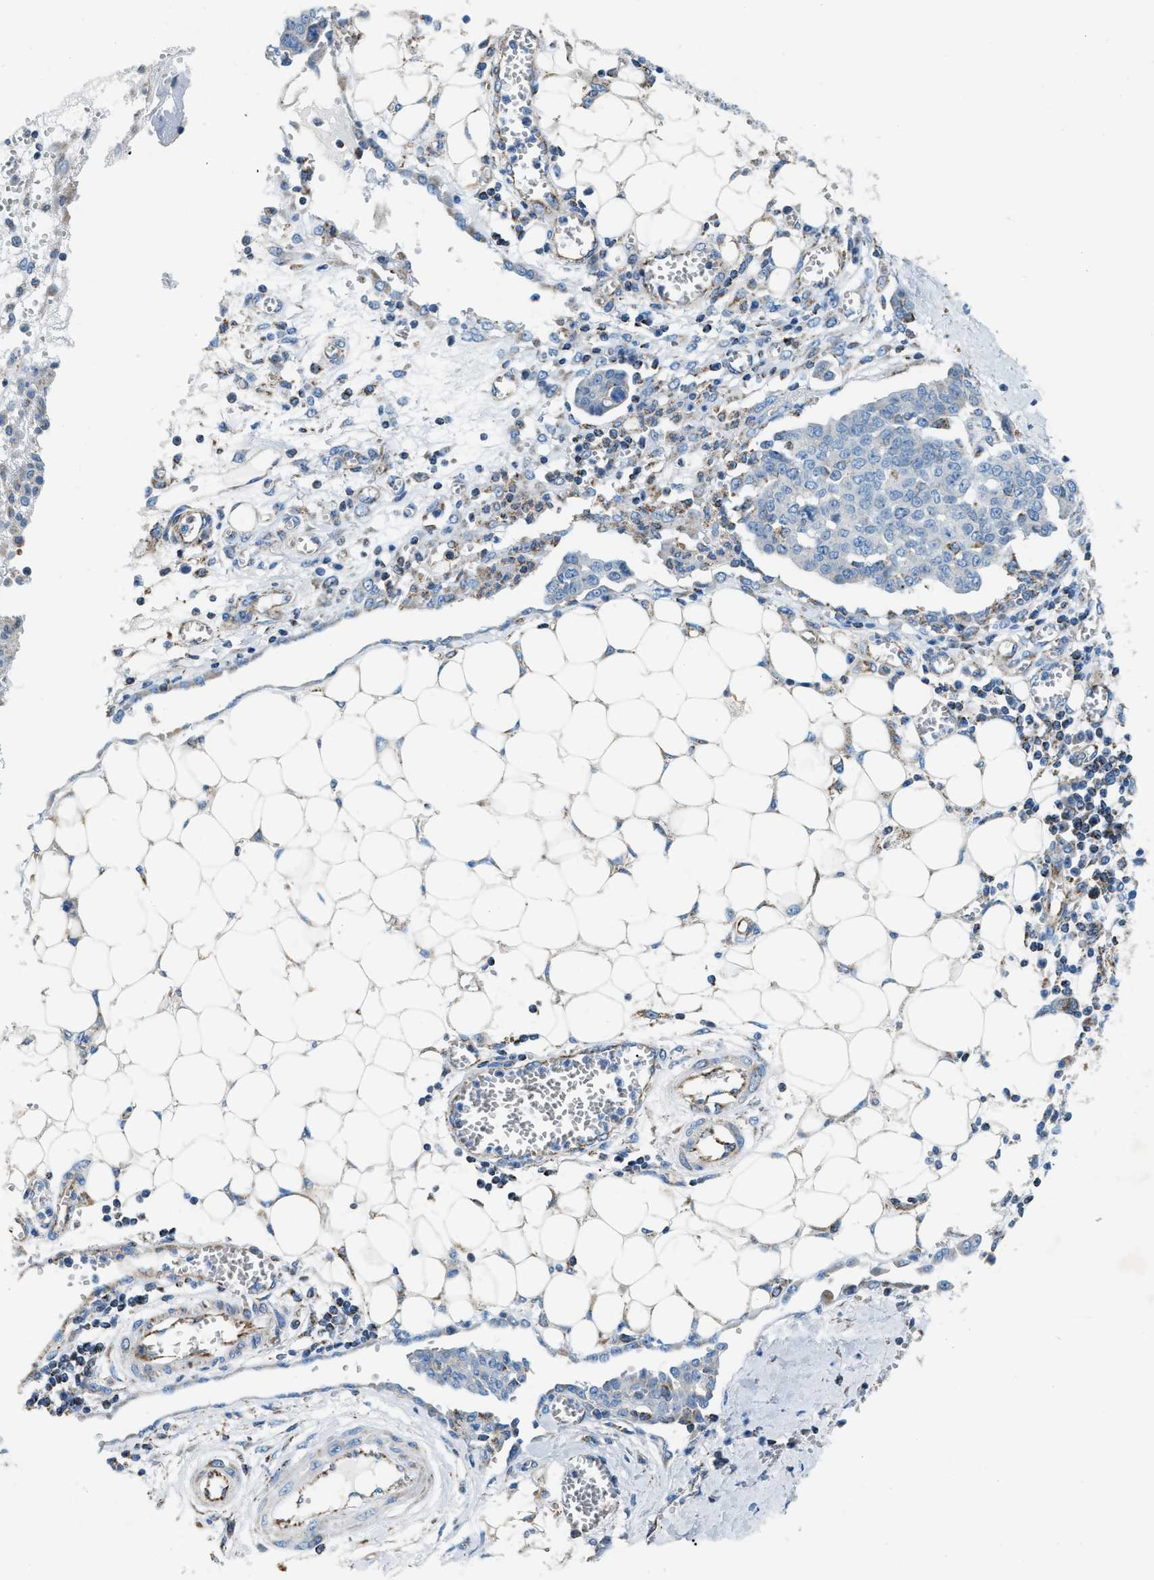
{"staining": {"intensity": "negative", "quantity": "none", "location": "none"}, "tissue": "ovarian cancer", "cell_type": "Tumor cells", "image_type": "cancer", "snomed": [{"axis": "morphology", "description": "Cystadenocarcinoma, serous, NOS"}, {"axis": "topography", "description": "Soft tissue"}, {"axis": "topography", "description": "Ovary"}], "caption": "Tumor cells are negative for protein expression in human ovarian cancer (serous cystadenocarcinoma).", "gene": "JADE1", "patient": {"sex": "female", "age": 57}}